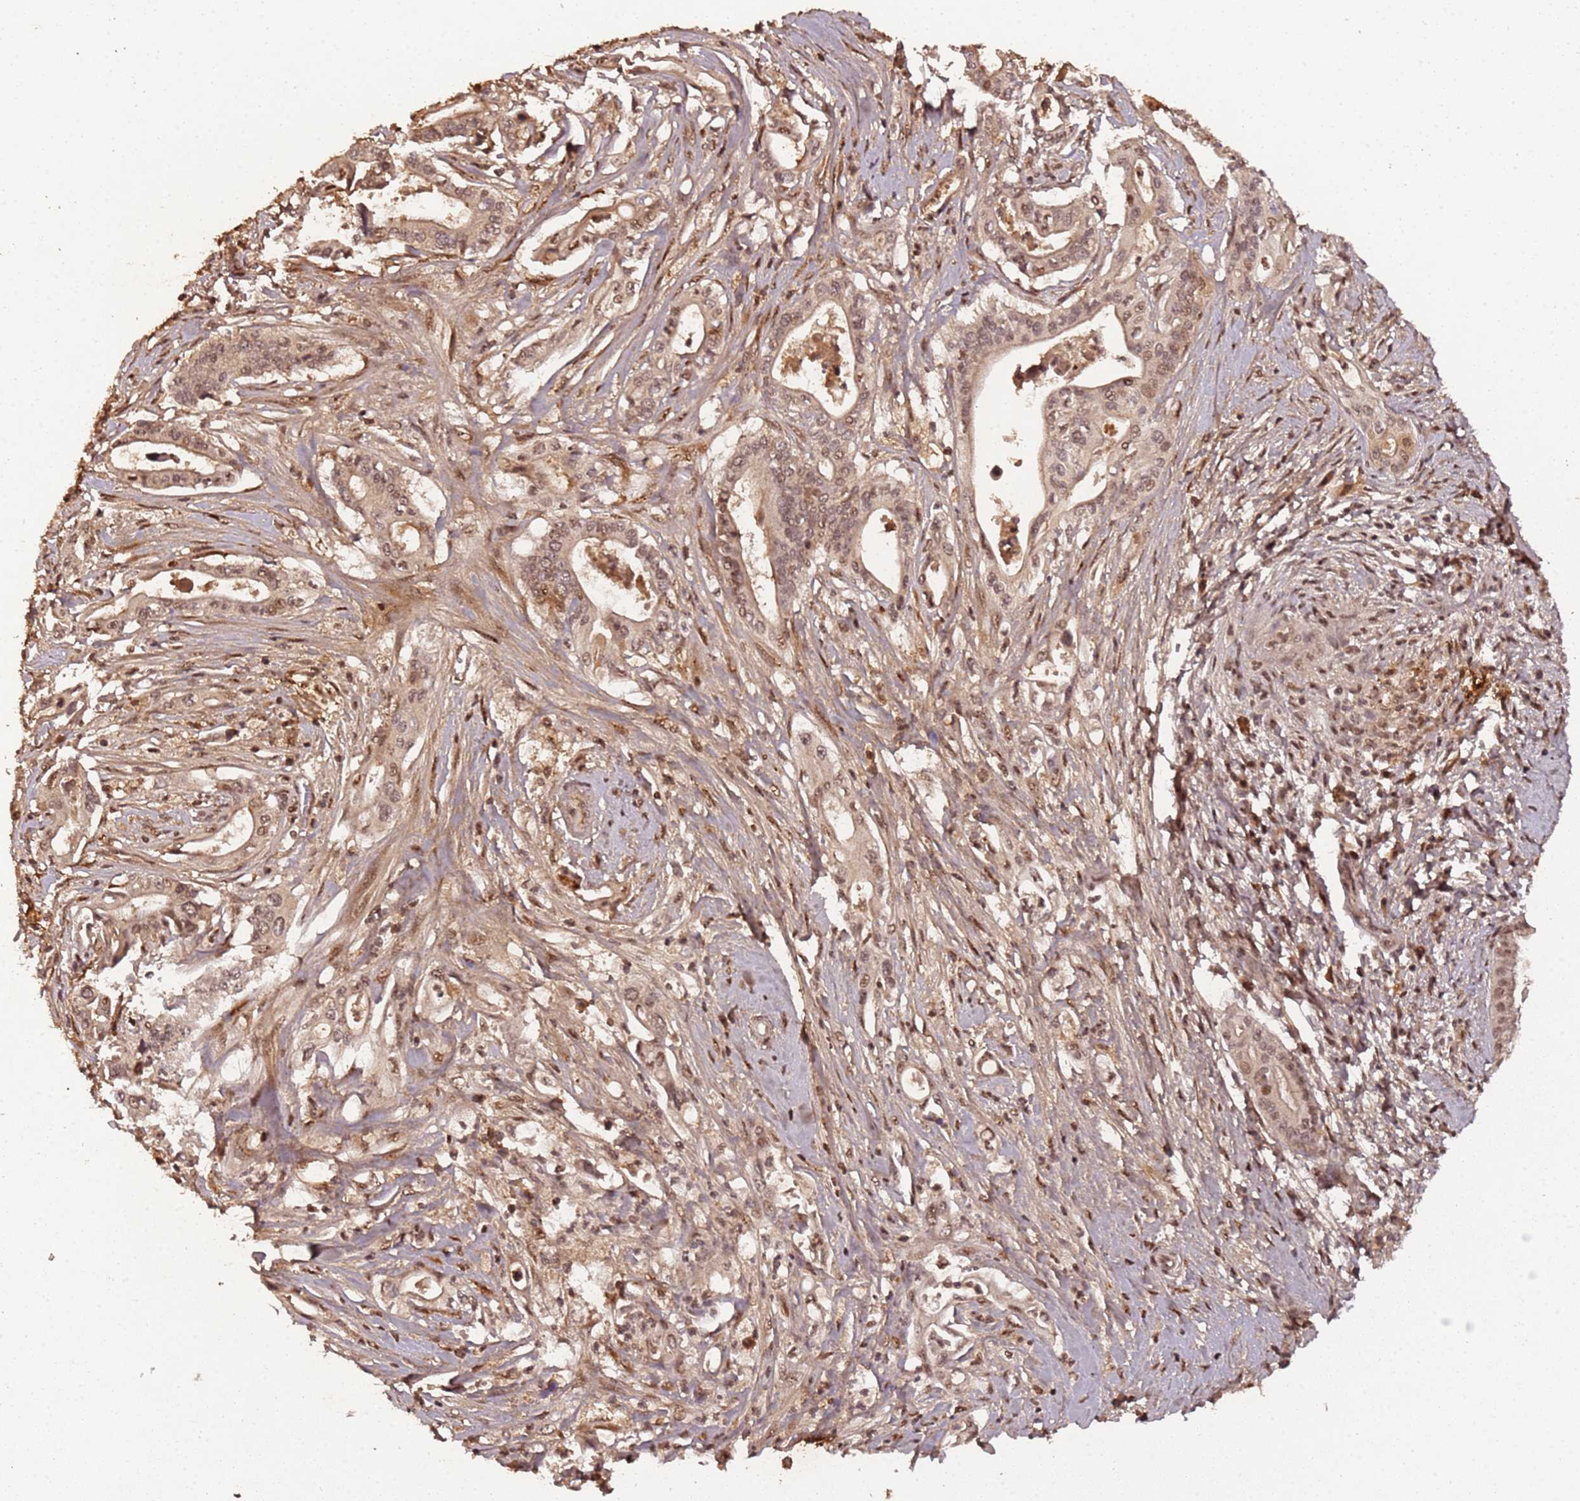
{"staining": {"intensity": "moderate", "quantity": ">75%", "location": "cytoplasmic/membranous,nuclear"}, "tissue": "pancreatic cancer", "cell_type": "Tumor cells", "image_type": "cancer", "snomed": [{"axis": "morphology", "description": "Adenocarcinoma, NOS"}, {"axis": "topography", "description": "Pancreas"}], "caption": "DAB (3,3'-diaminobenzidine) immunohistochemical staining of human pancreatic adenocarcinoma demonstrates moderate cytoplasmic/membranous and nuclear protein positivity in about >75% of tumor cells.", "gene": "COL1A2", "patient": {"sex": "female", "age": 77}}